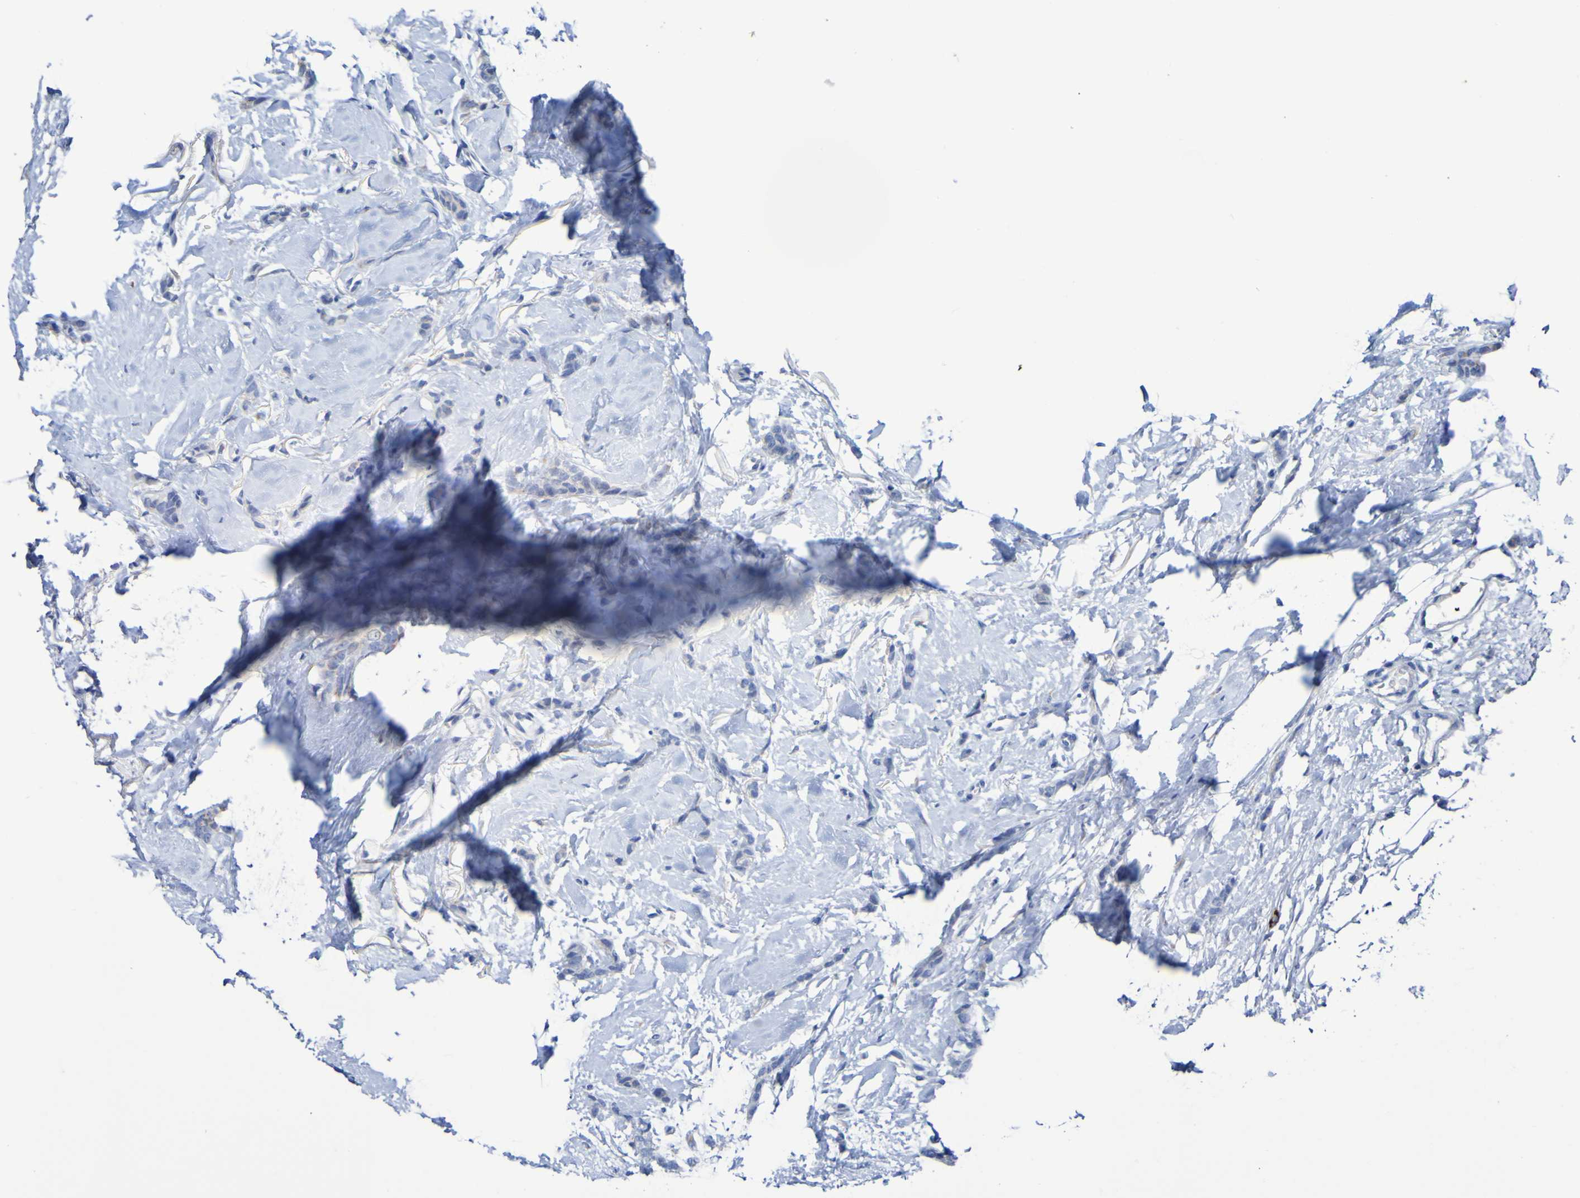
{"staining": {"intensity": "weak", "quantity": "25%-75%", "location": "cytoplasmic/membranous"}, "tissue": "breast cancer", "cell_type": "Tumor cells", "image_type": "cancer", "snomed": [{"axis": "morphology", "description": "Lobular carcinoma"}, {"axis": "topography", "description": "Skin"}, {"axis": "topography", "description": "Breast"}], "caption": "An immunohistochemistry photomicrograph of neoplastic tissue is shown. Protein staining in brown shows weak cytoplasmic/membranous positivity in breast cancer (lobular carcinoma) within tumor cells.", "gene": "C11orf24", "patient": {"sex": "female", "age": 46}}